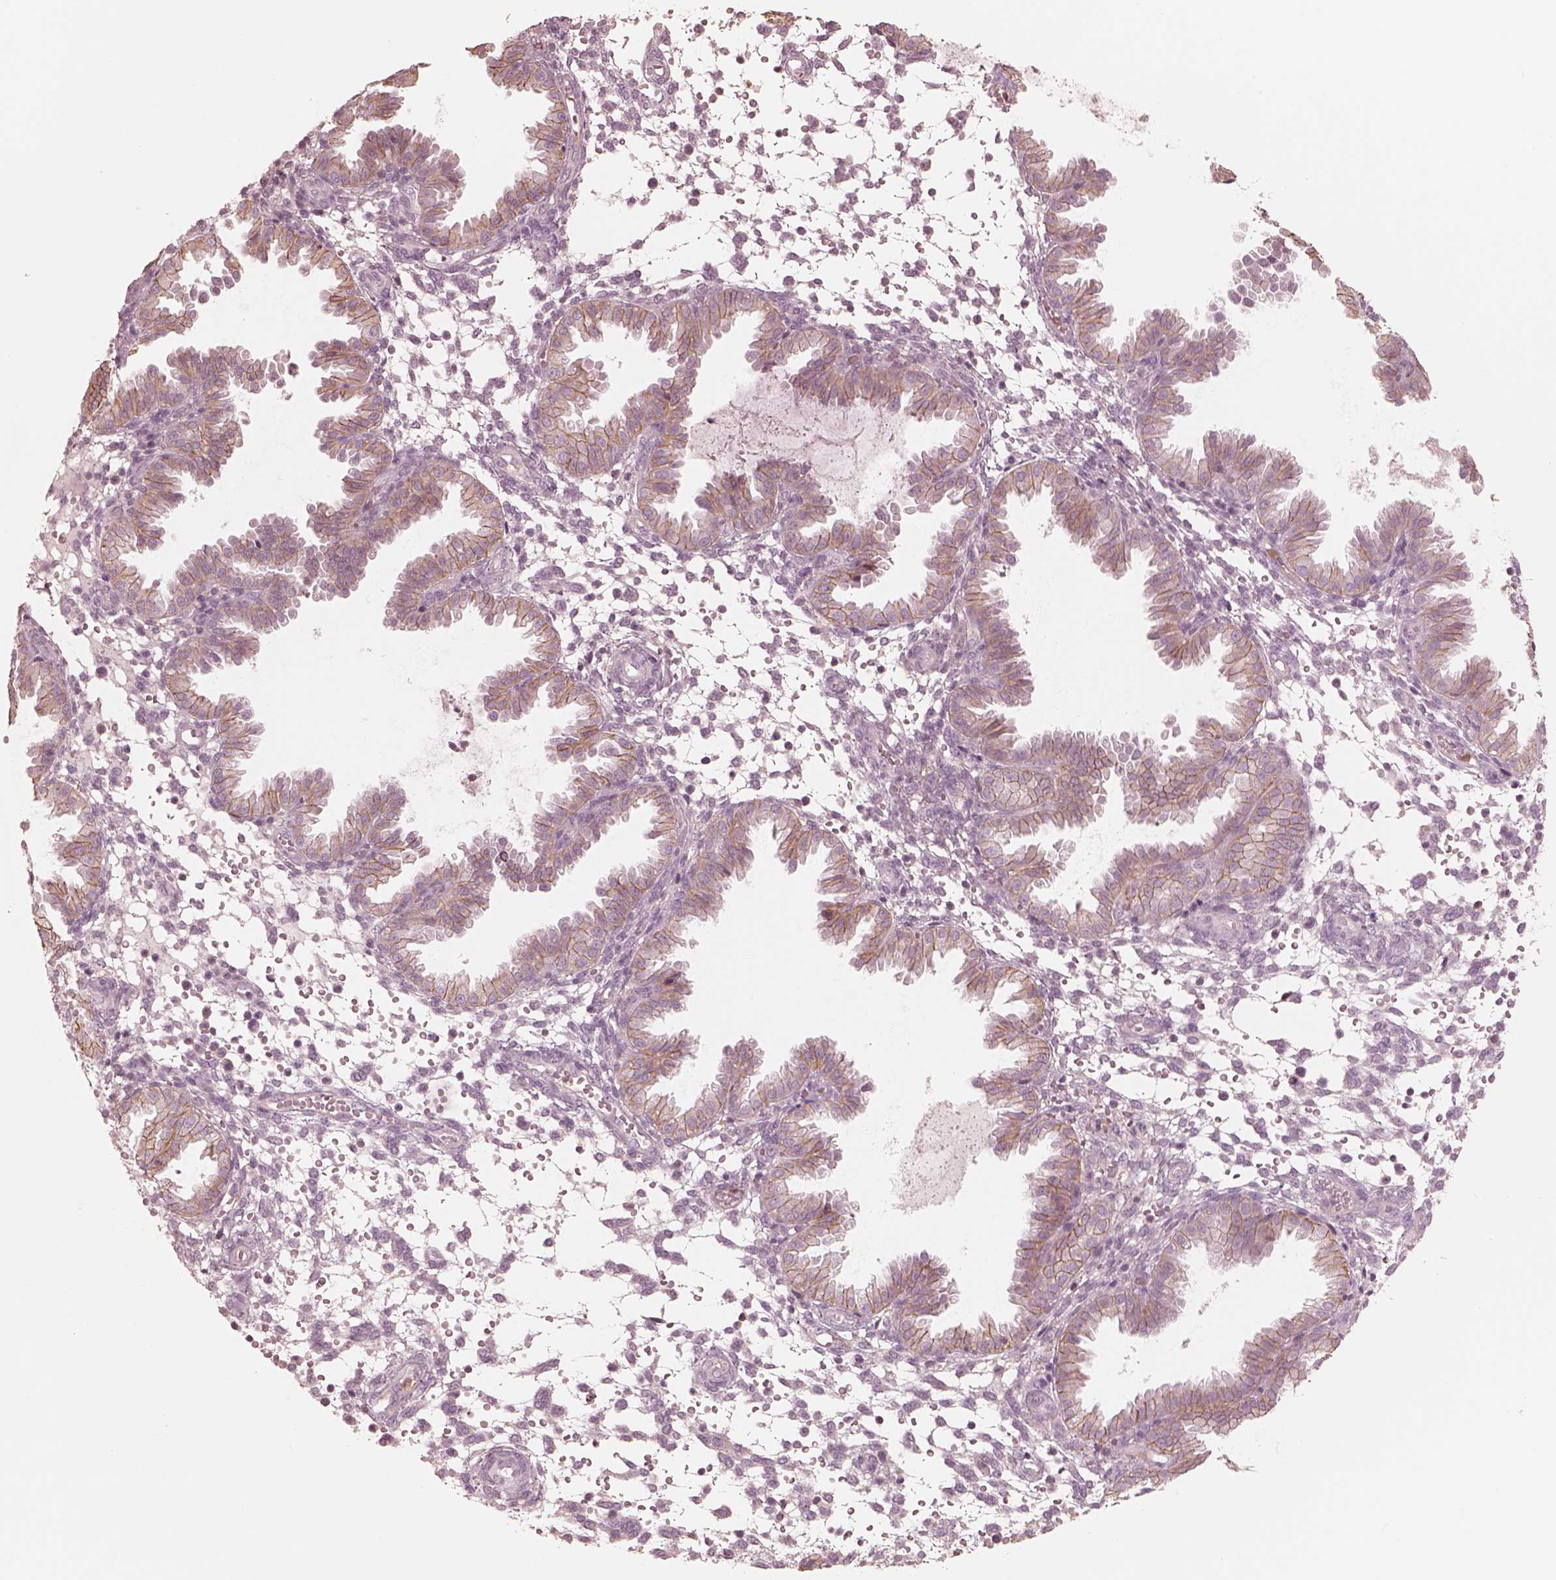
{"staining": {"intensity": "moderate", "quantity": "25%-75%", "location": "cytoplasmic/membranous"}, "tissue": "endometrium", "cell_type": "Cells in endometrial stroma", "image_type": "normal", "snomed": [{"axis": "morphology", "description": "Normal tissue, NOS"}, {"axis": "topography", "description": "Endometrium"}], "caption": "Protein staining displays moderate cytoplasmic/membranous expression in approximately 25%-75% of cells in endometrial stroma in unremarkable endometrium. The staining was performed using DAB to visualize the protein expression in brown, while the nuclei were stained in blue with hematoxylin (Magnification: 20x).", "gene": "GPRIN1", "patient": {"sex": "female", "age": 33}}